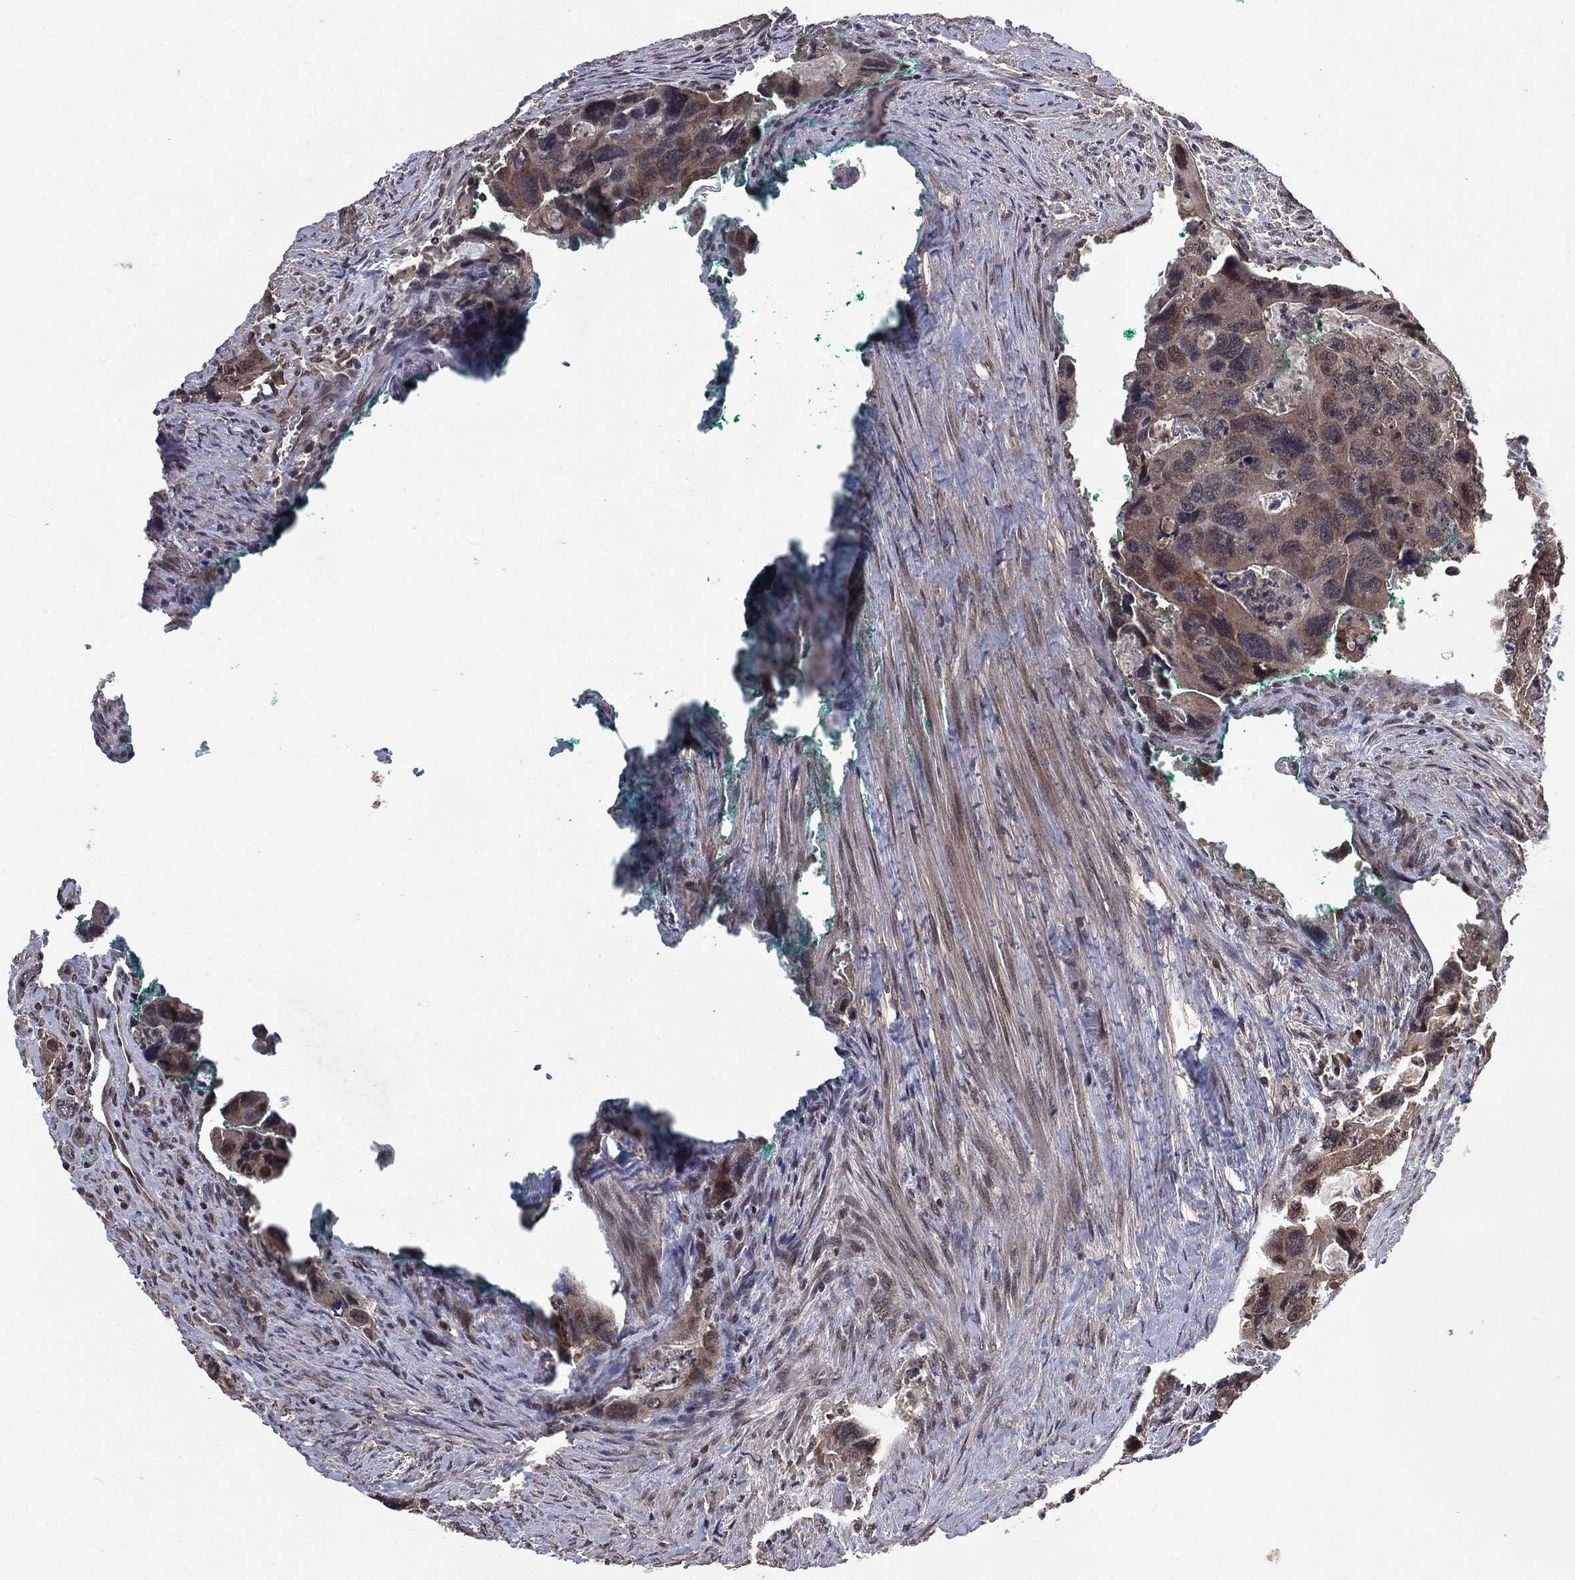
{"staining": {"intensity": "moderate", "quantity": "<25%", "location": "cytoplasmic/membranous"}, "tissue": "colorectal cancer", "cell_type": "Tumor cells", "image_type": "cancer", "snomed": [{"axis": "morphology", "description": "Adenocarcinoma, NOS"}, {"axis": "topography", "description": "Rectum"}], "caption": "Immunohistochemistry (IHC) histopathology image of human colorectal cancer stained for a protein (brown), which displays low levels of moderate cytoplasmic/membranous expression in about <25% of tumor cells.", "gene": "NELFCD", "patient": {"sex": "male", "age": 62}}